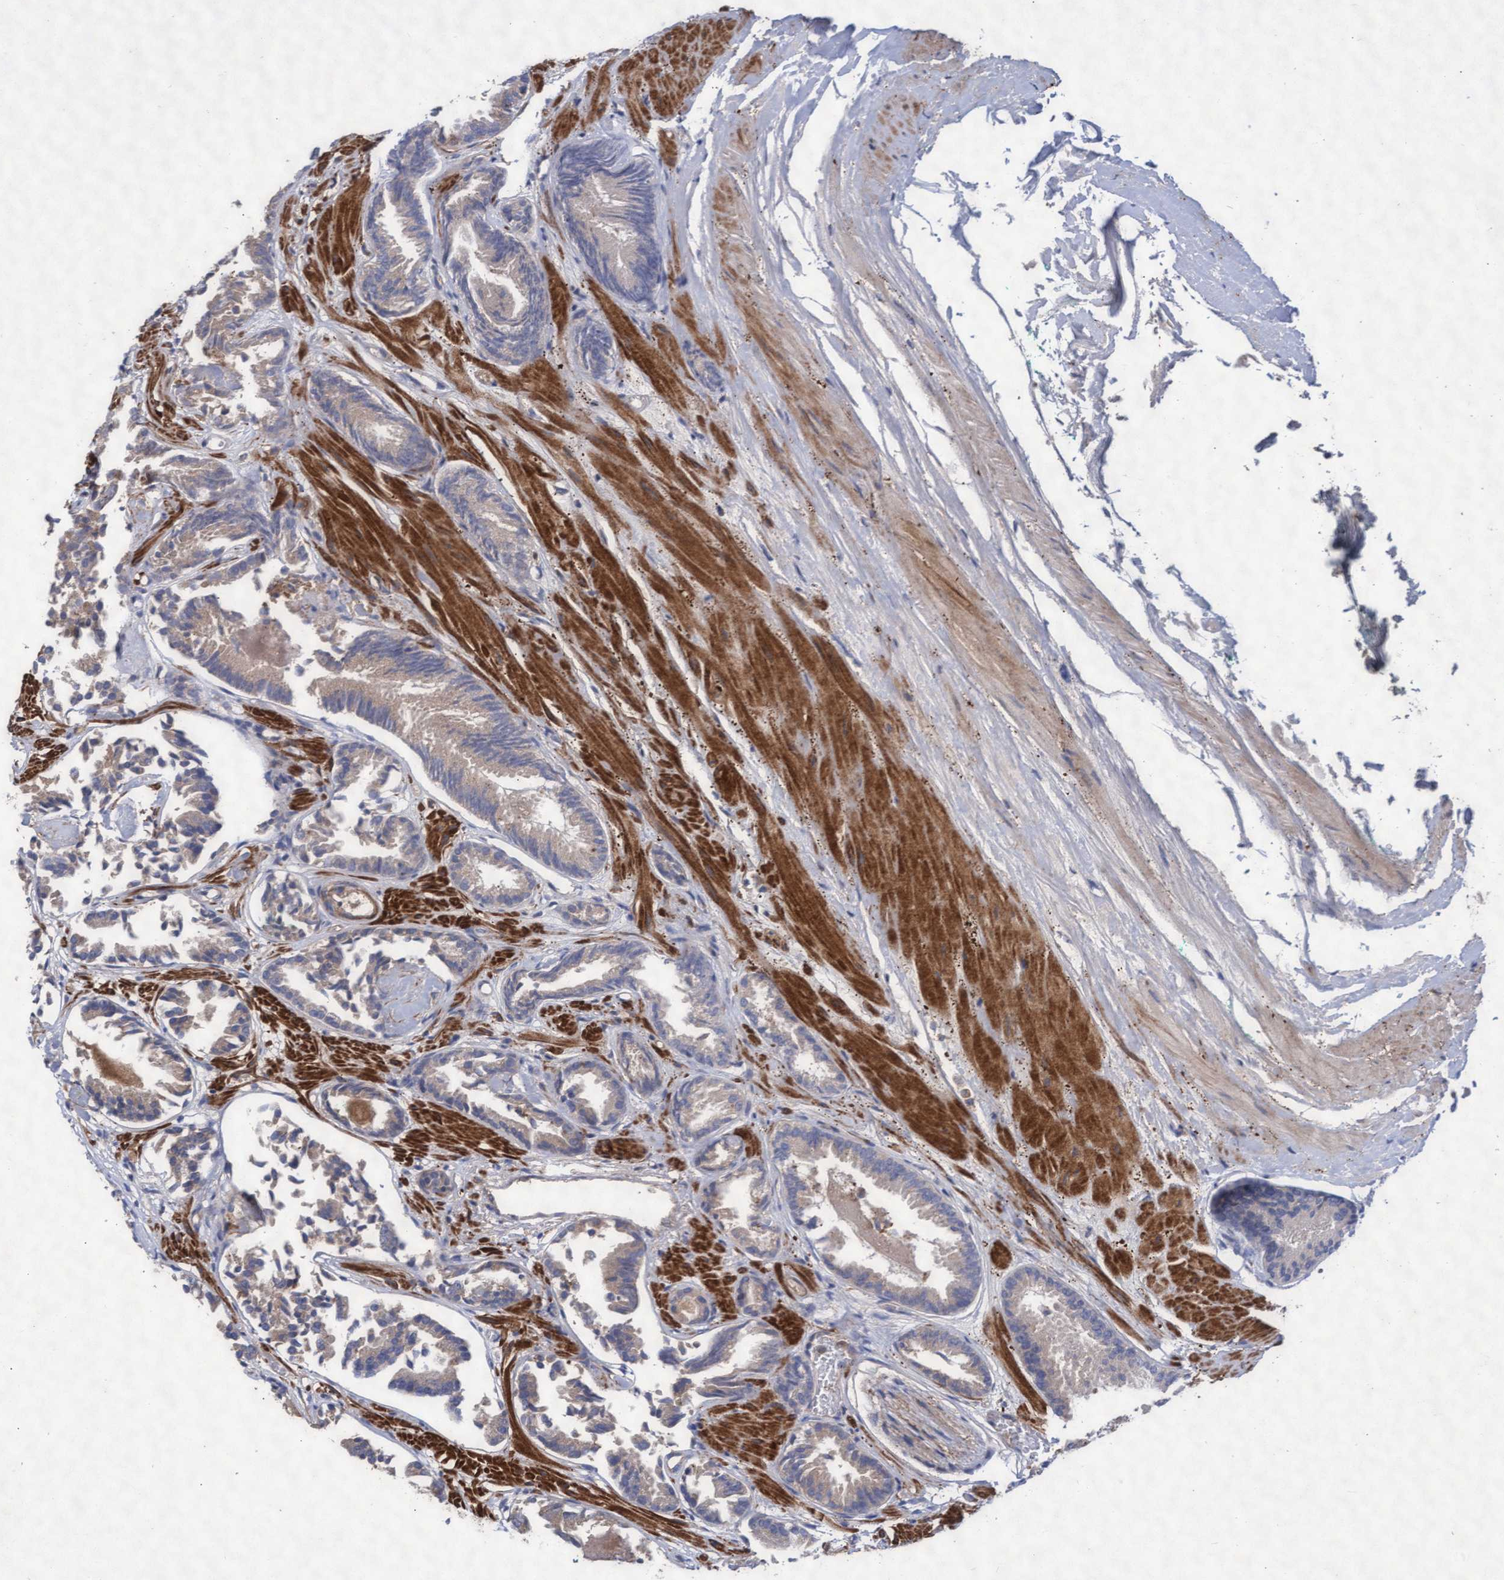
{"staining": {"intensity": "negative", "quantity": "none", "location": "none"}, "tissue": "prostate cancer", "cell_type": "Tumor cells", "image_type": "cancer", "snomed": [{"axis": "morphology", "description": "Adenocarcinoma, Low grade"}, {"axis": "topography", "description": "Prostate"}], "caption": "The immunohistochemistry image has no significant staining in tumor cells of prostate cancer tissue.", "gene": "ABCF2", "patient": {"sex": "male", "age": 51}}